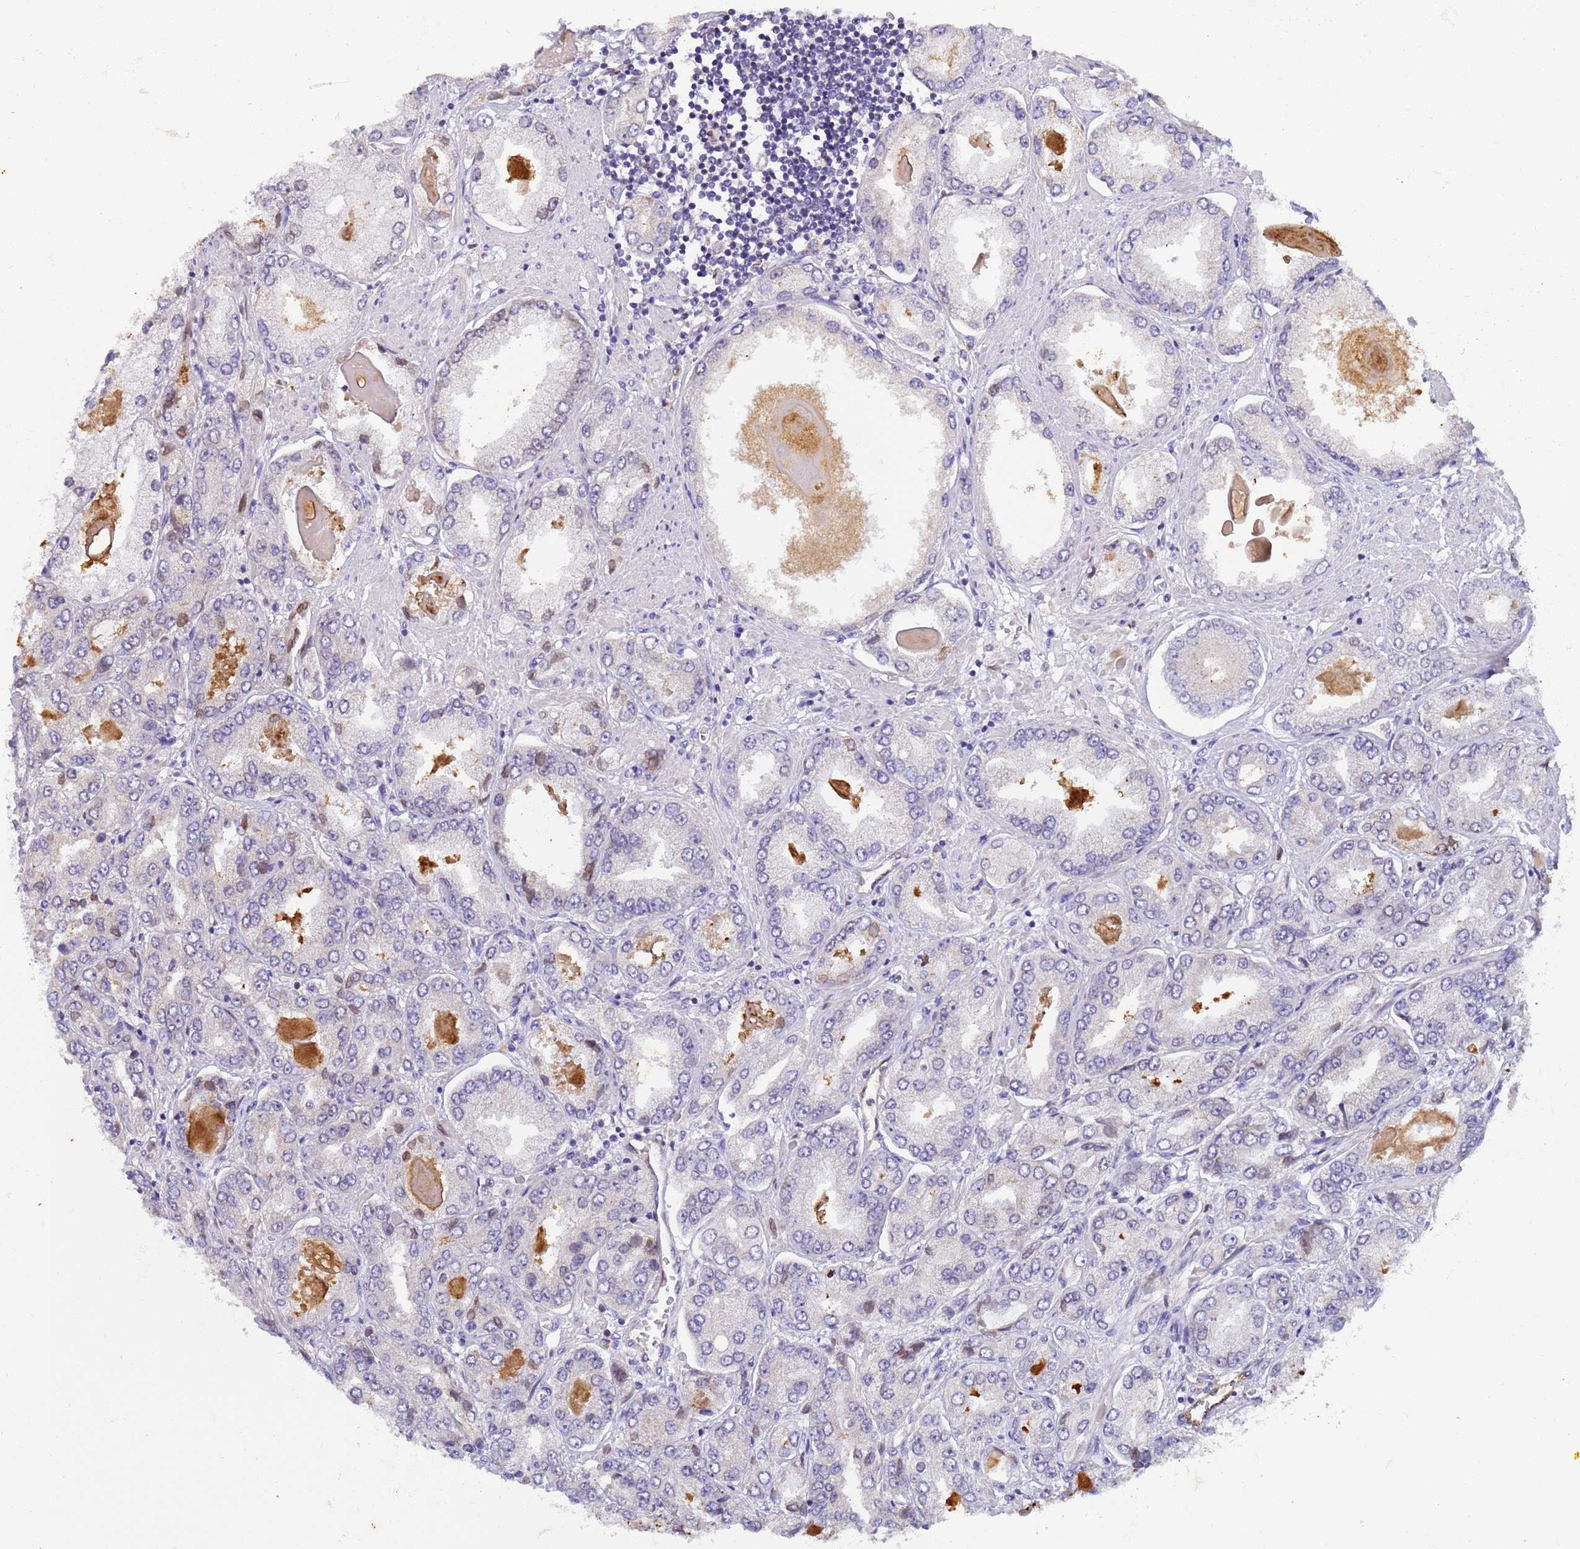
{"staining": {"intensity": "negative", "quantity": "none", "location": "none"}, "tissue": "prostate cancer", "cell_type": "Tumor cells", "image_type": "cancer", "snomed": [{"axis": "morphology", "description": "Adenocarcinoma, High grade"}, {"axis": "topography", "description": "Prostate"}], "caption": "Human prostate cancer stained for a protein using immunohistochemistry shows no expression in tumor cells.", "gene": "PLCXD3", "patient": {"sex": "male", "age": 68}}